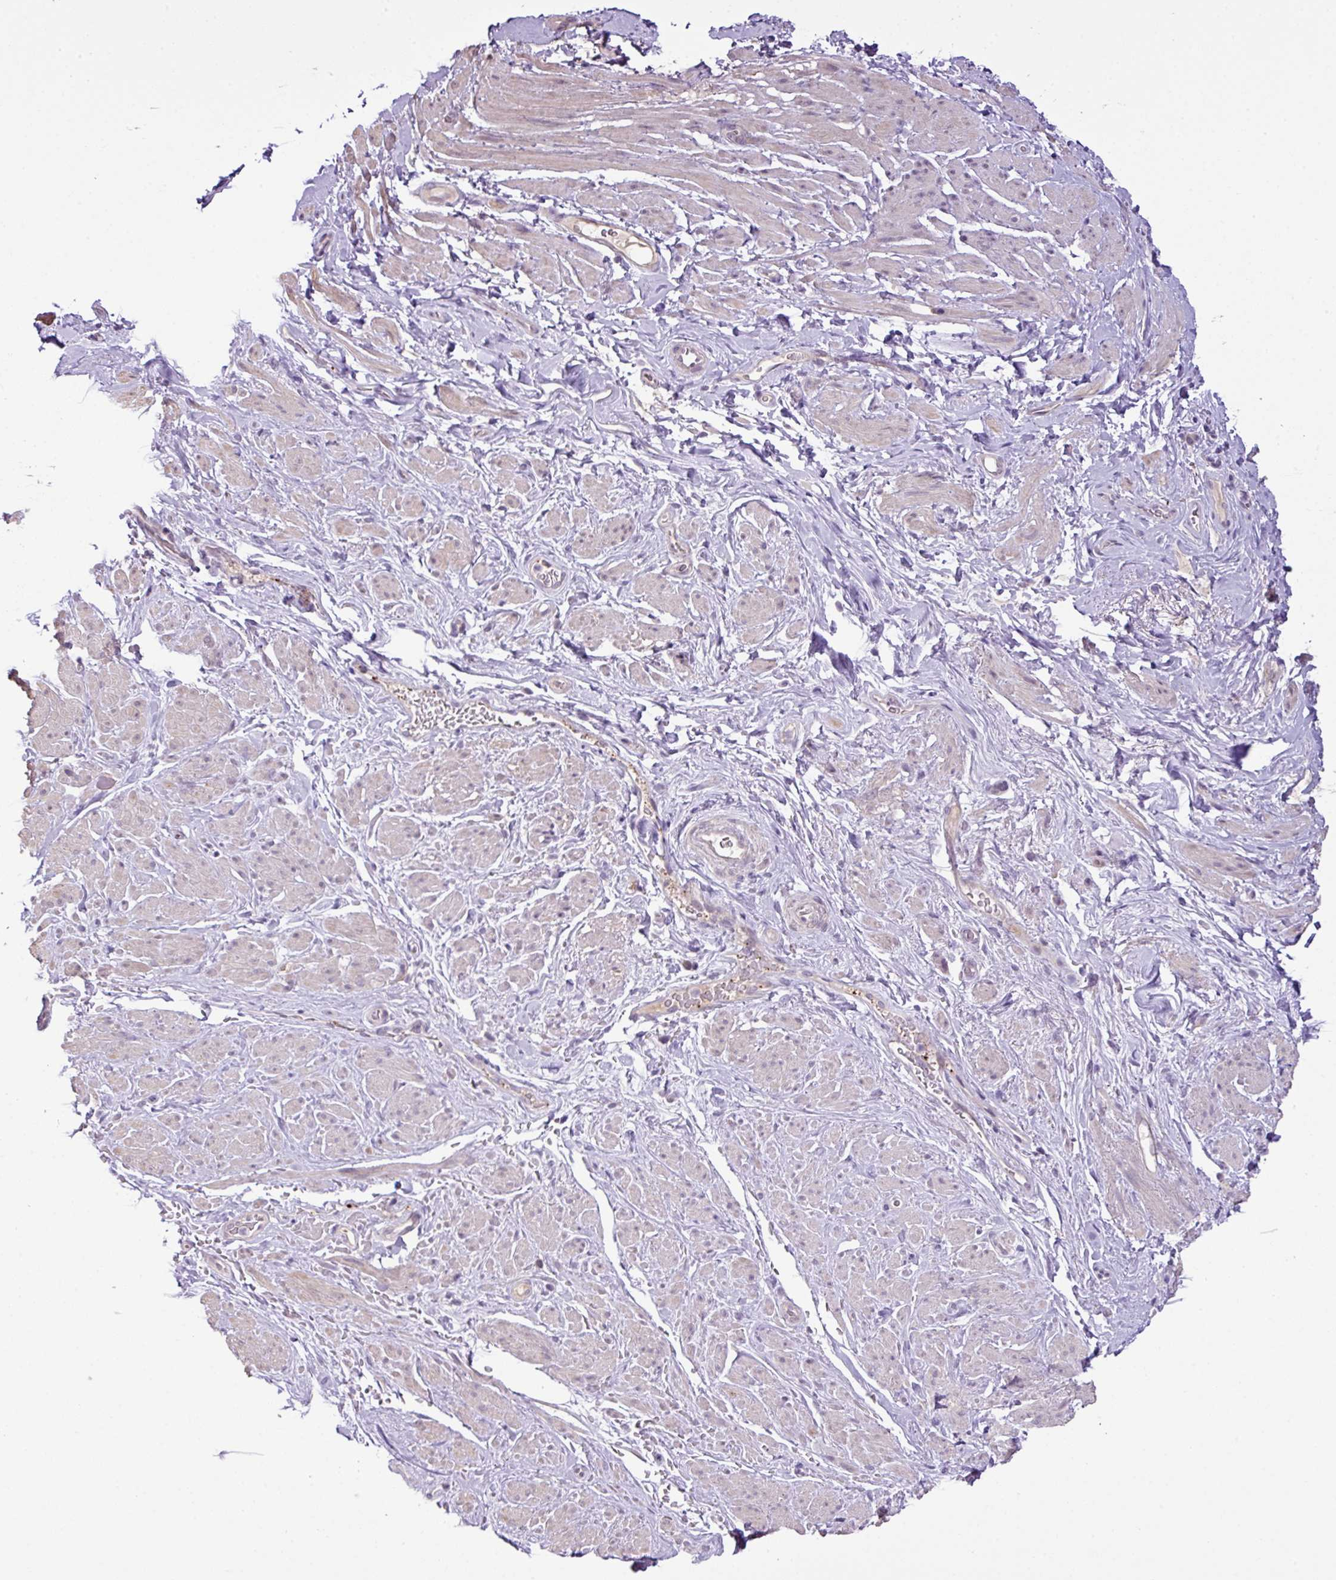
{"staining": {"intensity": "negative", "quantity": "none", "location": "none"}, "tissue": "smooth muscle", "cell_type": "Smooth muscle cells", "image_type": "normal", "snomed": [{"axis": "morphology", "description": "Normal tissue, NOS"}, {"axis": "topography", "description": "Smooth muscle"}, {"axis": "topography", "description": "Peripheral nerve tissue"}], "caption": "IHC micrograph of unremarkable smooth muscle stained for a protein (brown), which exhibits no expression in smooth muscle cells. (Brightfield microscopy of DAB IHC at high magnification).", "gene": "DNAJB13", "patient": {"sex": "male", "age": 69}}